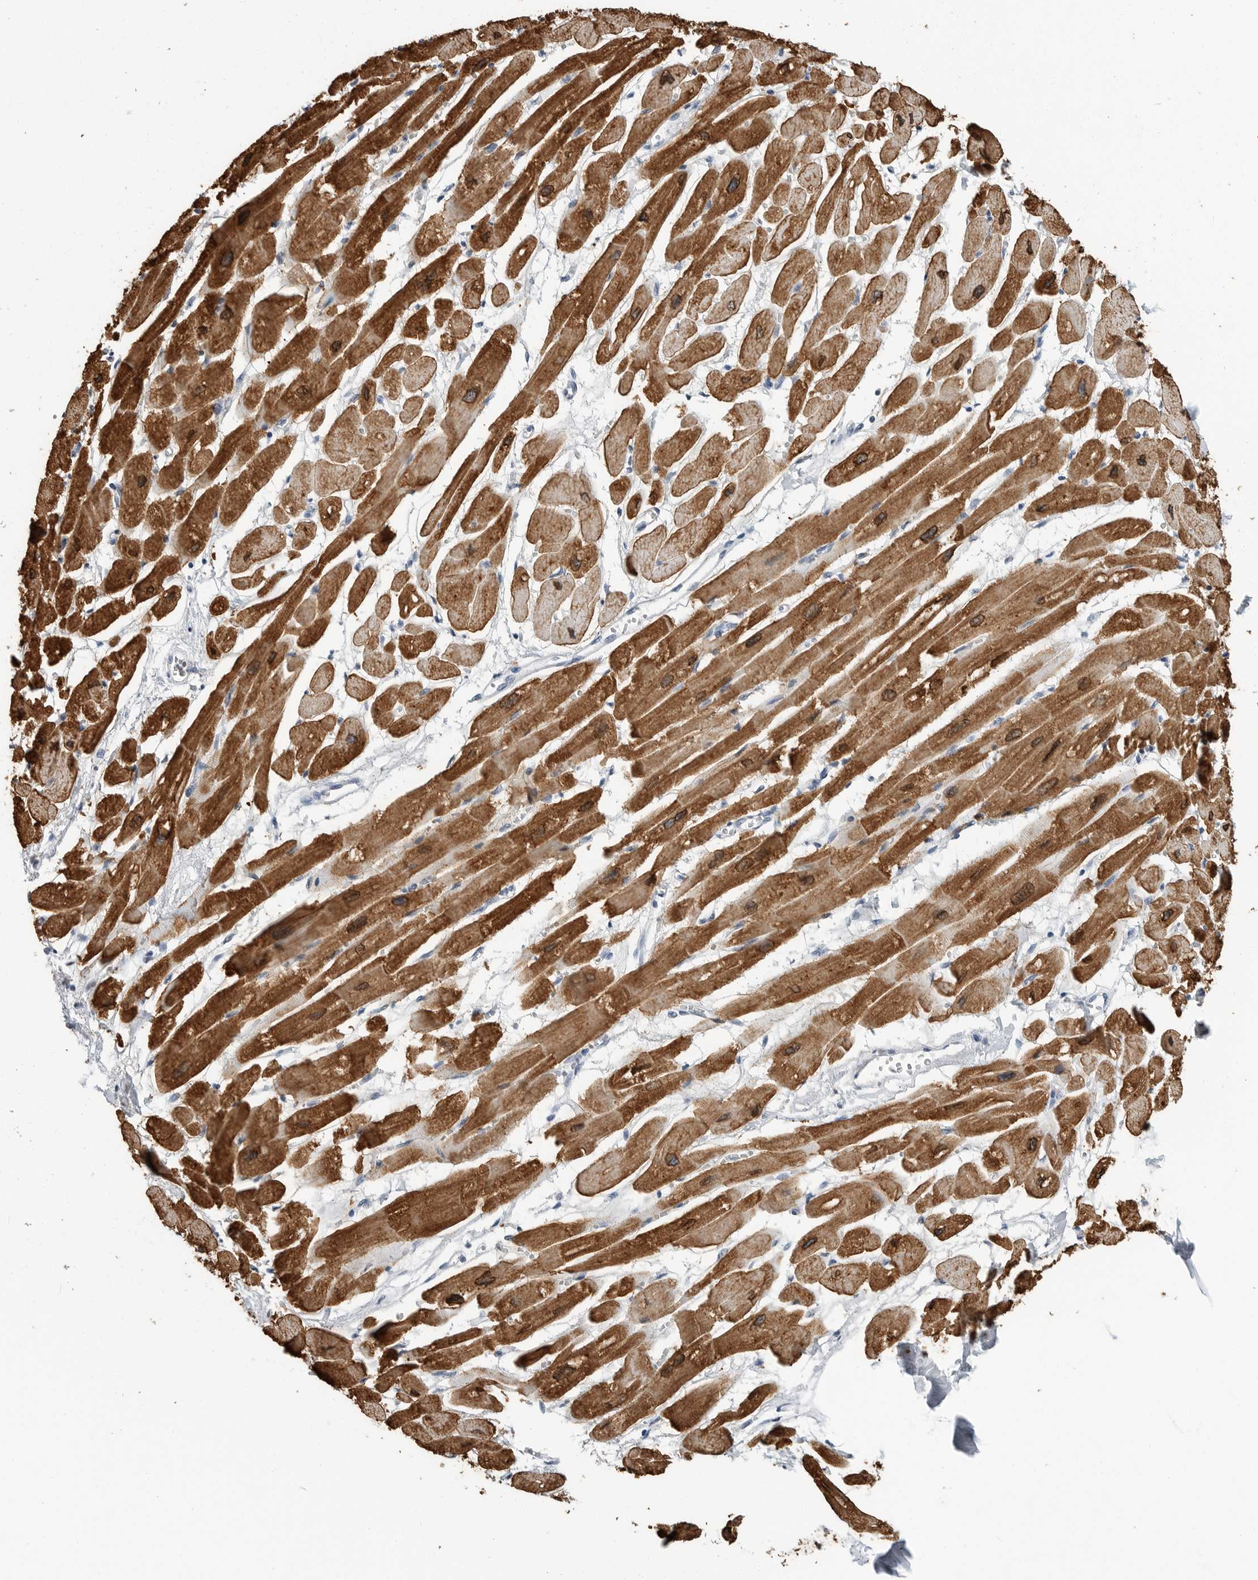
{"staining": {"intensity": "strong", "quantity": ">75%", "location": "cytoplasmic/membranous,nuclear"}, "tissue": "heart muscle", "cell_type": "Cardiomyocytes", "image_type": "normal", "snomed": [{"axis": "morphology", "description": "Normal tissue, NOS"}, {"axis": "topography", "description": "Heart"}], "caption": "The histopathology image displays a brown stain indicating the presence of a protein in the cytoplasmic/membranous,nuclear of cardiomyocytes in heart muscle. The staining was performed using DAB (3,3'-diaminobenzidine), with brown indicating positive protein expression. Nuclei are stained blue with hematoxylin.", "gene": "PLN", "patient": {"sex": "female", "age": 54}}